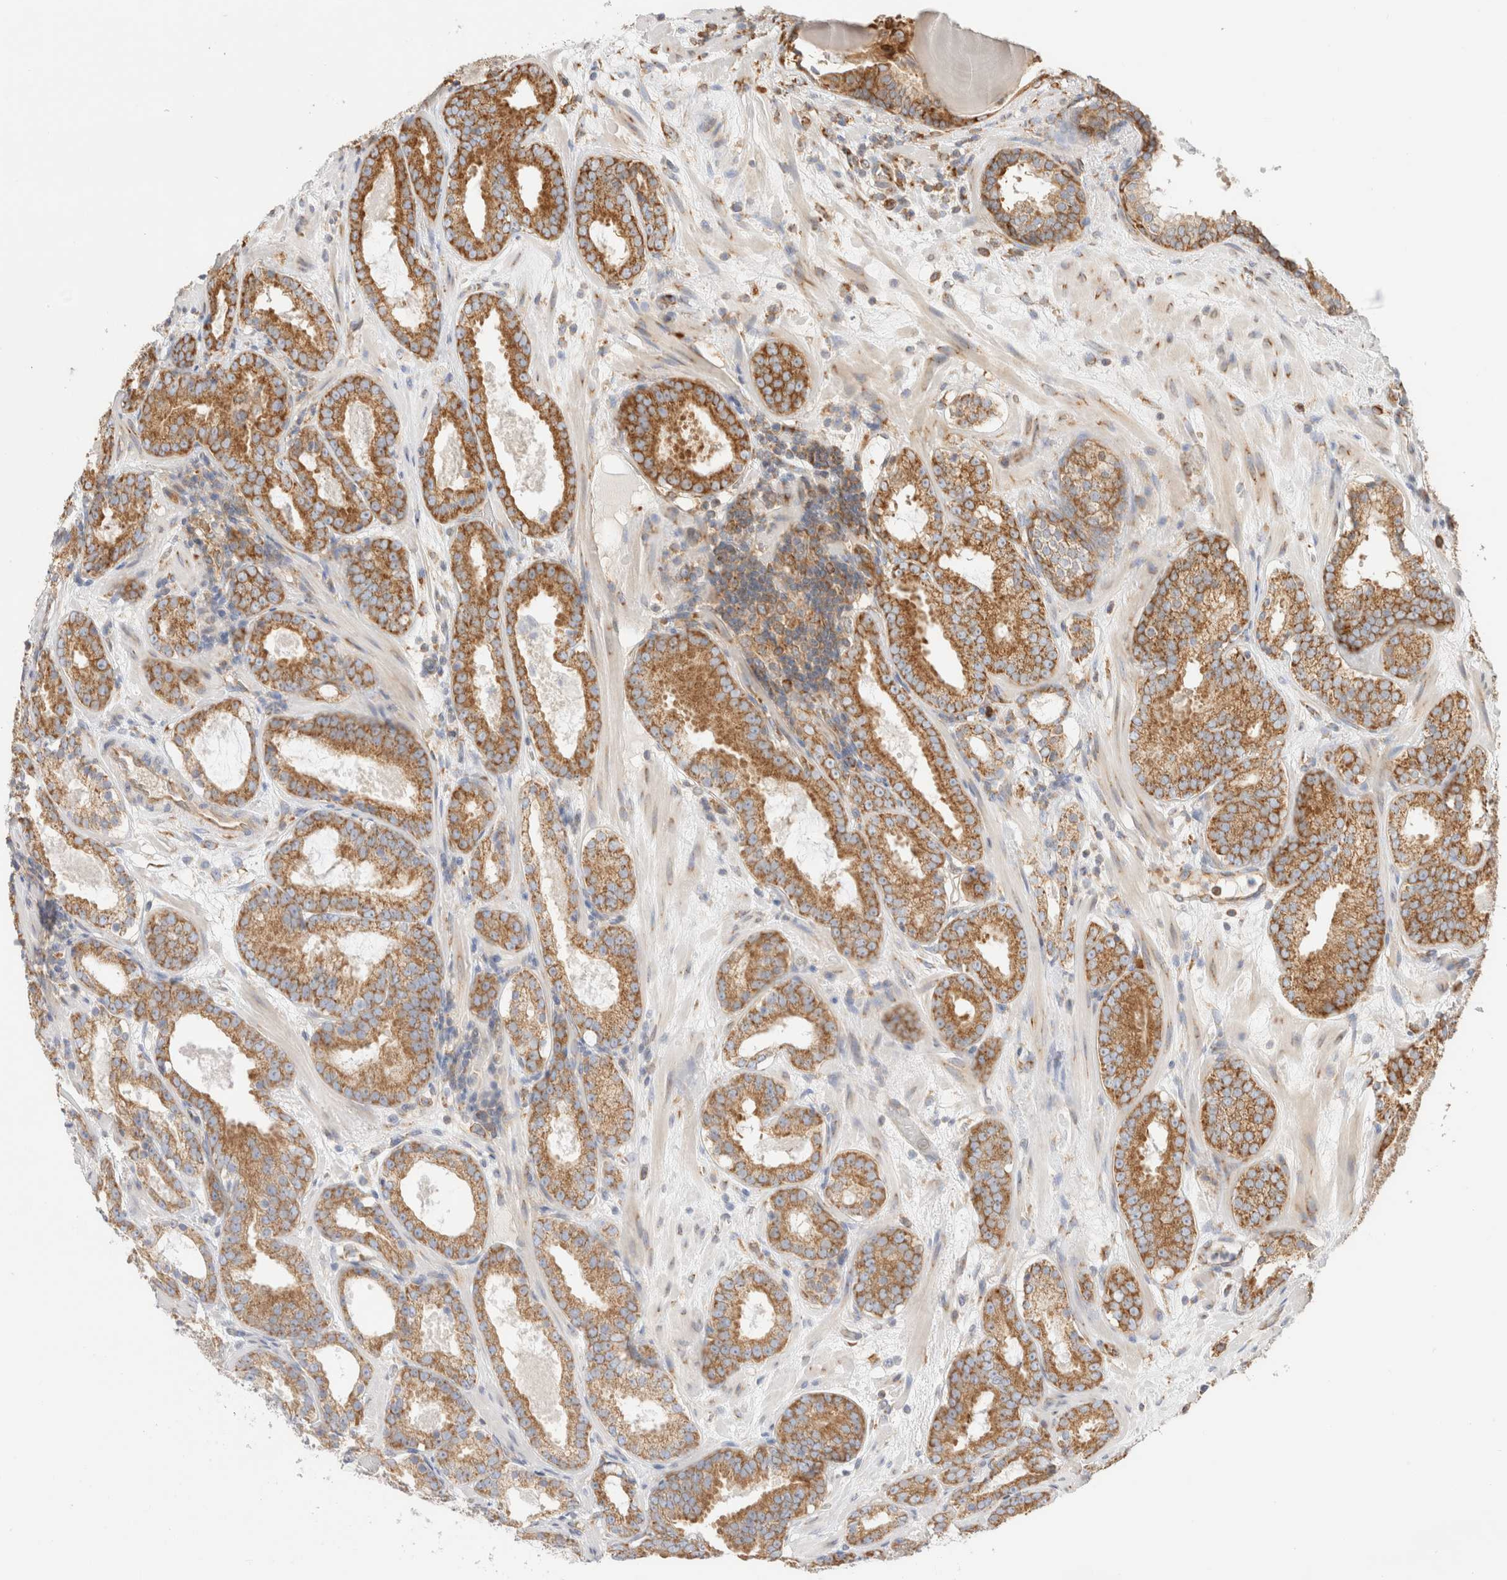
{"staining": {"intensity": "strong", "quantity": ">75%", "location": "cytoplasmic/membranous"}, "tissue": "prostate cancer", "cell_type": "Tumor cells", "image_type": "cancer", "snomed": [{"axis": "morphology", "description": "Adenocarcinoma, Low grade"}, {"axis": "topography", "description": "Prostate"}], "caption": "This is a histology image of IHC staining of low-grade adenocarcinoma (prostate), which shows strong expression in the cytoplasmic/membranous of tumor cells.", "gene": "ZC2HC1A", "patient": {"sex": "male", "age": 69}}